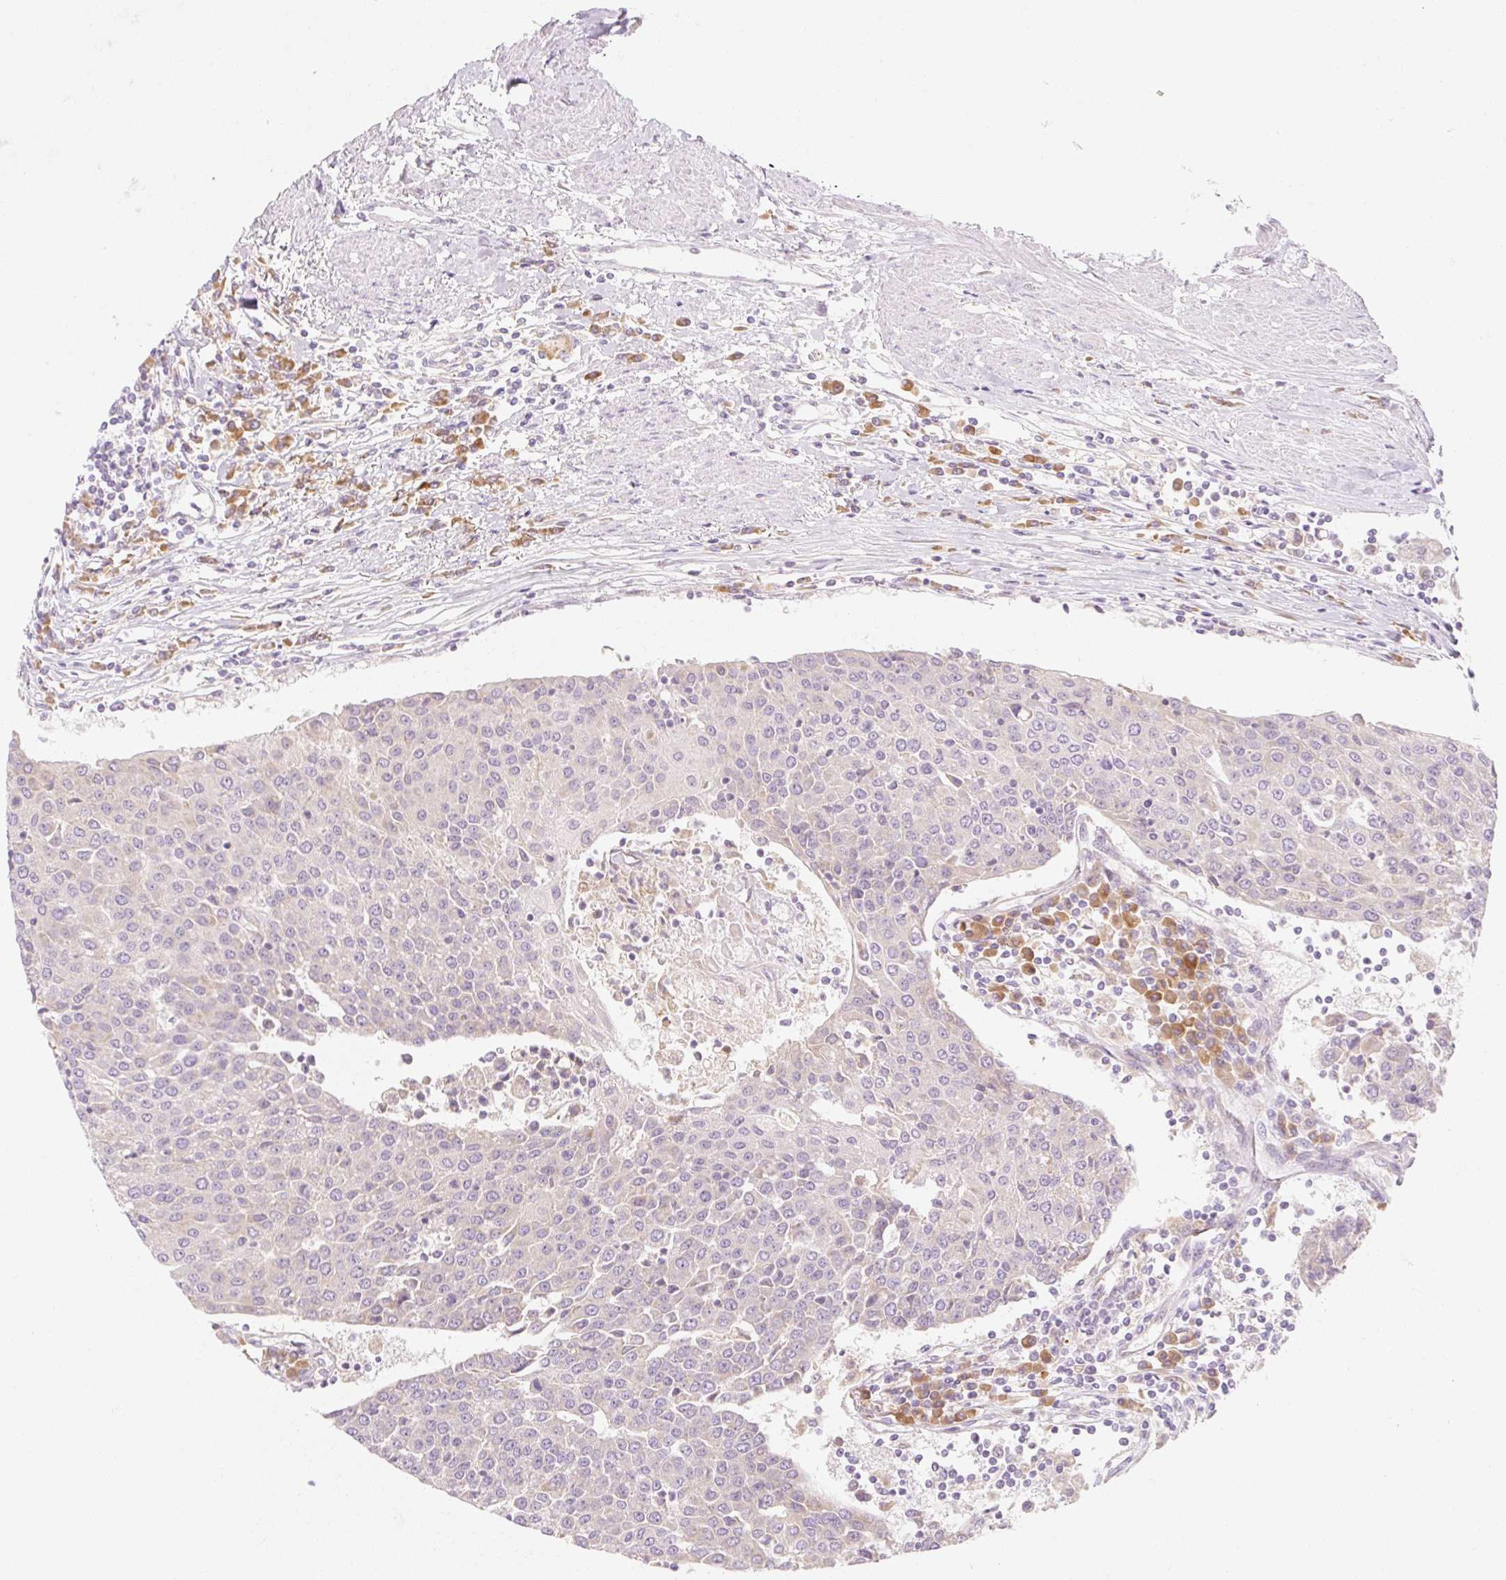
{"staining": {"intensity": "negative", "quantity": "none", "location": "none"}, "tissue": "urothelial cancer", "cell_type": "Tumor cells", "image_type": "cancer", "snomed": [{"axis": "morphology", "description": "Urothelial carcinoma, High grade"}, {"axis": "topography", "description": "Urinary bladder"}], "caption": "Human urothelial carcinoma (high-grade) stained for a protein using immunohistochemistry exhibits no staining in tumor cells.", "gene": "MYO1D", "patient": {"sex": "female", "age": 85}}